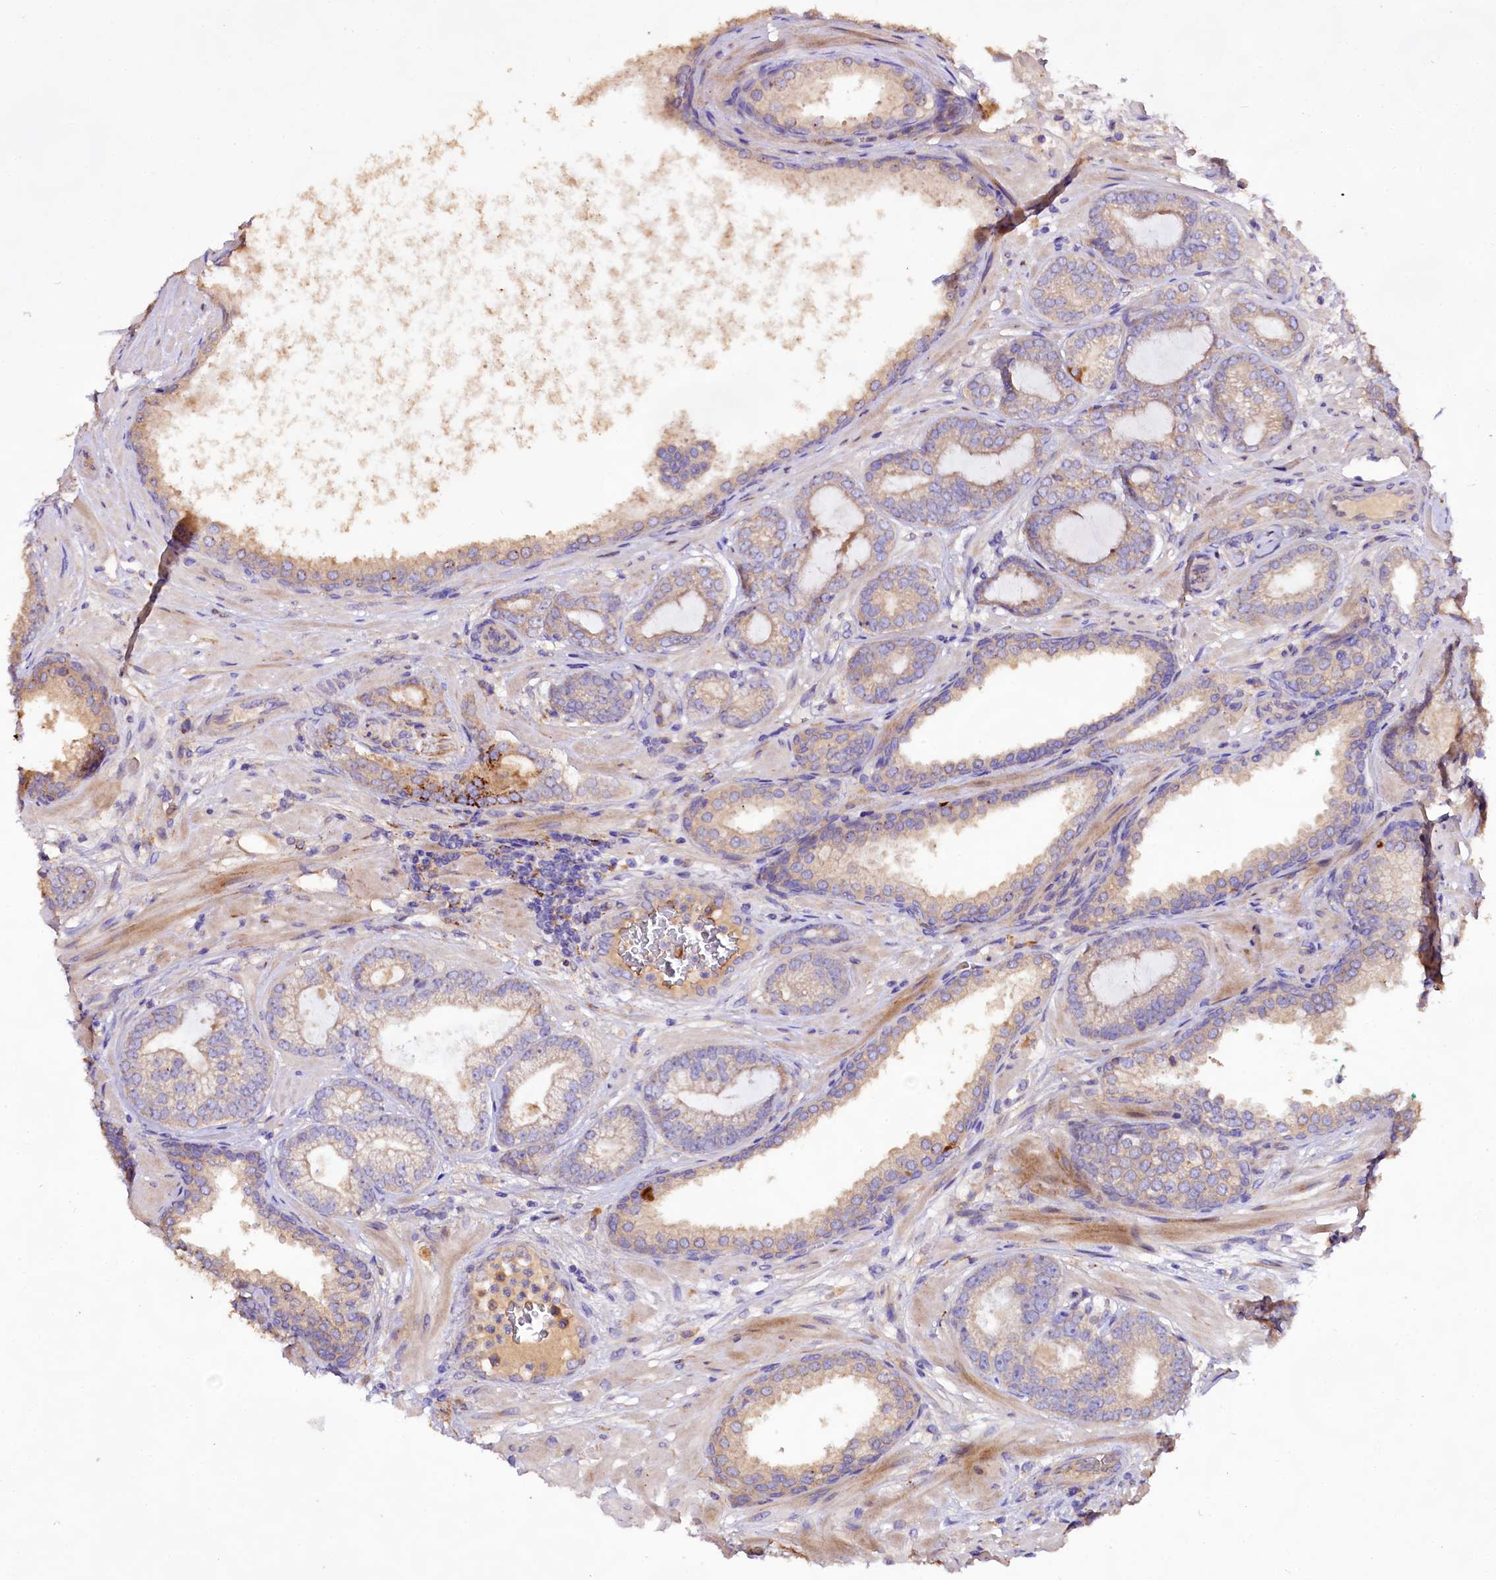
{"staining": {"intensity": "negative", "quantity": "none", "location": "none"}, "tissue": "prostate cancer", "cell_type": "Tumor cells", "image_type": "cancer", "snomed": [{"axis": "morphology", "description": "Adenocarcinoma, High grade"}, {"axis": "topography", "description": "Prostate"}], "caption": "DAB (3,3'-diaminobenzidine) immunohistochemical staining of adenocarcinoma (high-grade) (prostate) displays no significant expression in tumor cells. (Immunohistochemistry, brightfield microscopy, high magnification).", "gene": "DMXL2", "patient": {"sex": "male", "age": 60}}